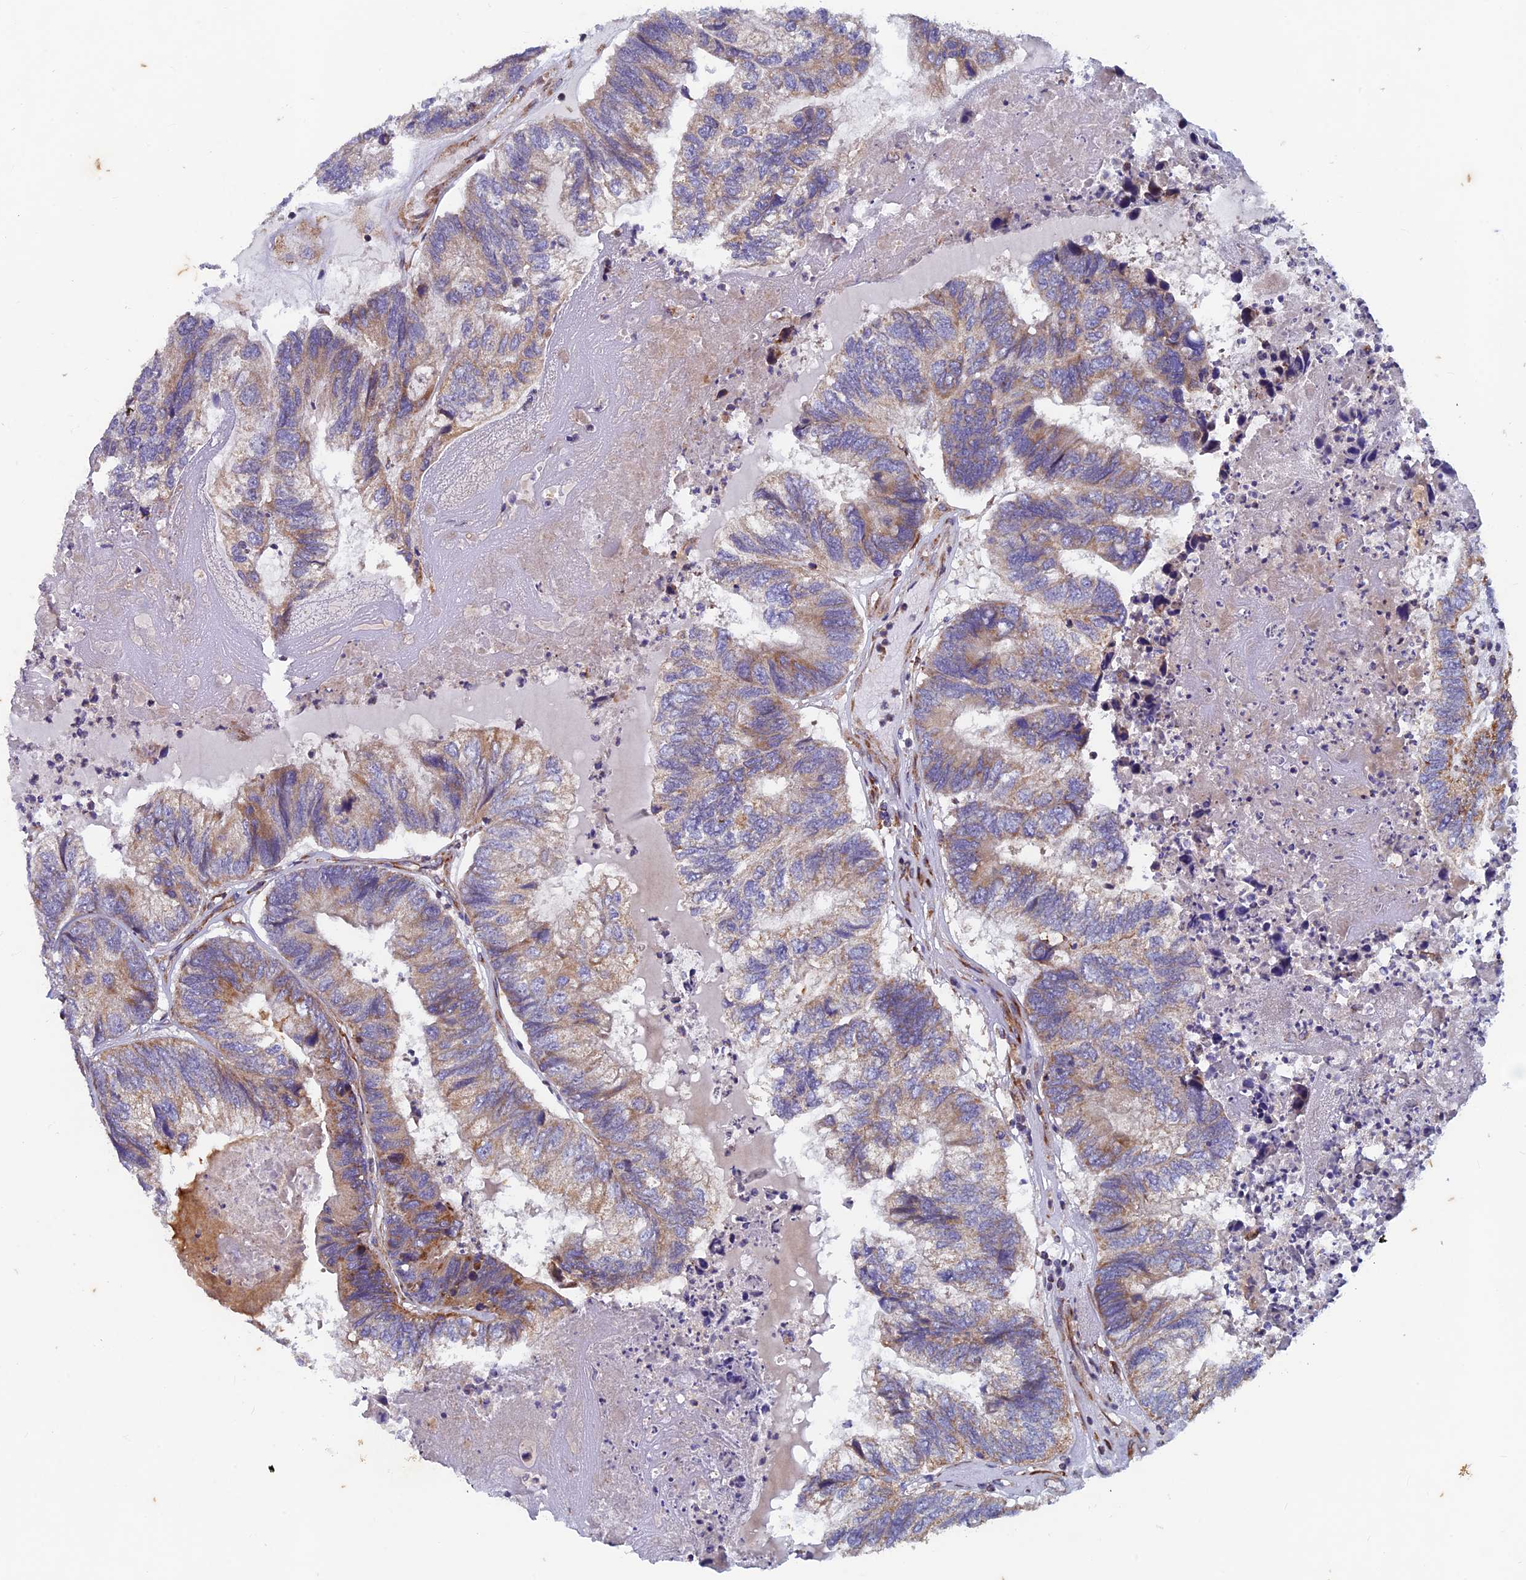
{"staining": {"intensity": "moderate", "quantity": "25%-75%", "location": "cytoplasmic/membranous"}, "tissue": "colorectal cancer", "cell_type": "Tumor cells", "image_type": "cancer", "snomed": [{"axis": "morphology", "description": "Adenocarcinoma, NOS"}, {"axis": "topography", "description": "Colon"}], "caption": "A medium amount of moderate cytoplasmic/membranous staining is seen in about 25%-75% of tumor cells in colorectal cancer tissue.", "gene": "AP4S1", "patient": {"sex": "female", "age": 67}}